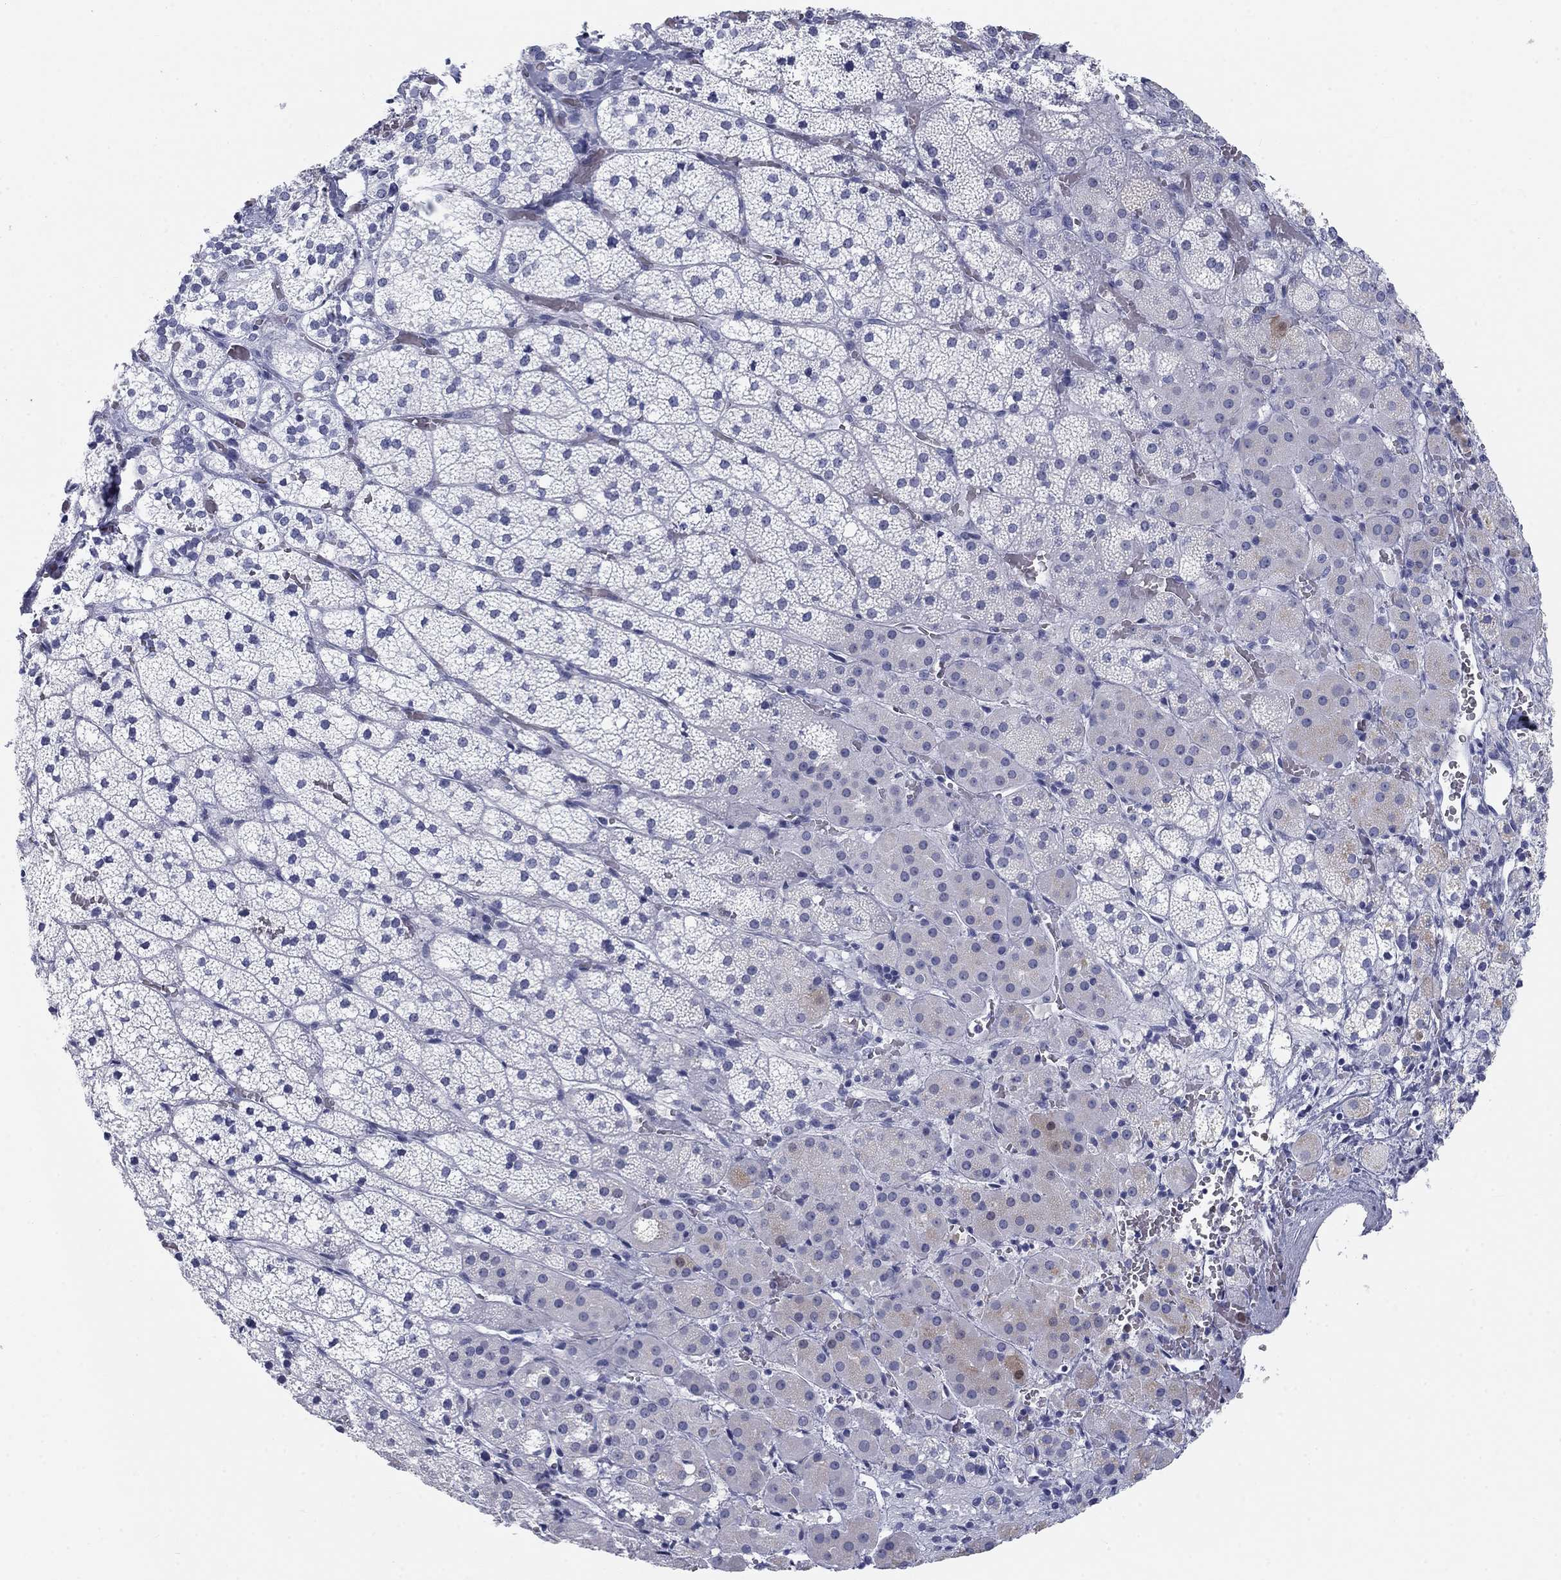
{"staining": {"intensity": "negative", "quantity": "none", "location": "none"}, "tissue": "adrenal gland", "cell_type": "Glandular cells", "image_type": "normal", "snomed": [{"axis": "morphology", "description": "Normal tissue, NOS"}, {"axis": "topography", "description": "Adrenal gland"}], "caption": "A histopathology image of human adrenal gland is negative for staining in glandular cells. (DAB IHC, high magnification).", "gene": "CALB1", "patient": {"sex": "male", "age": 53}}